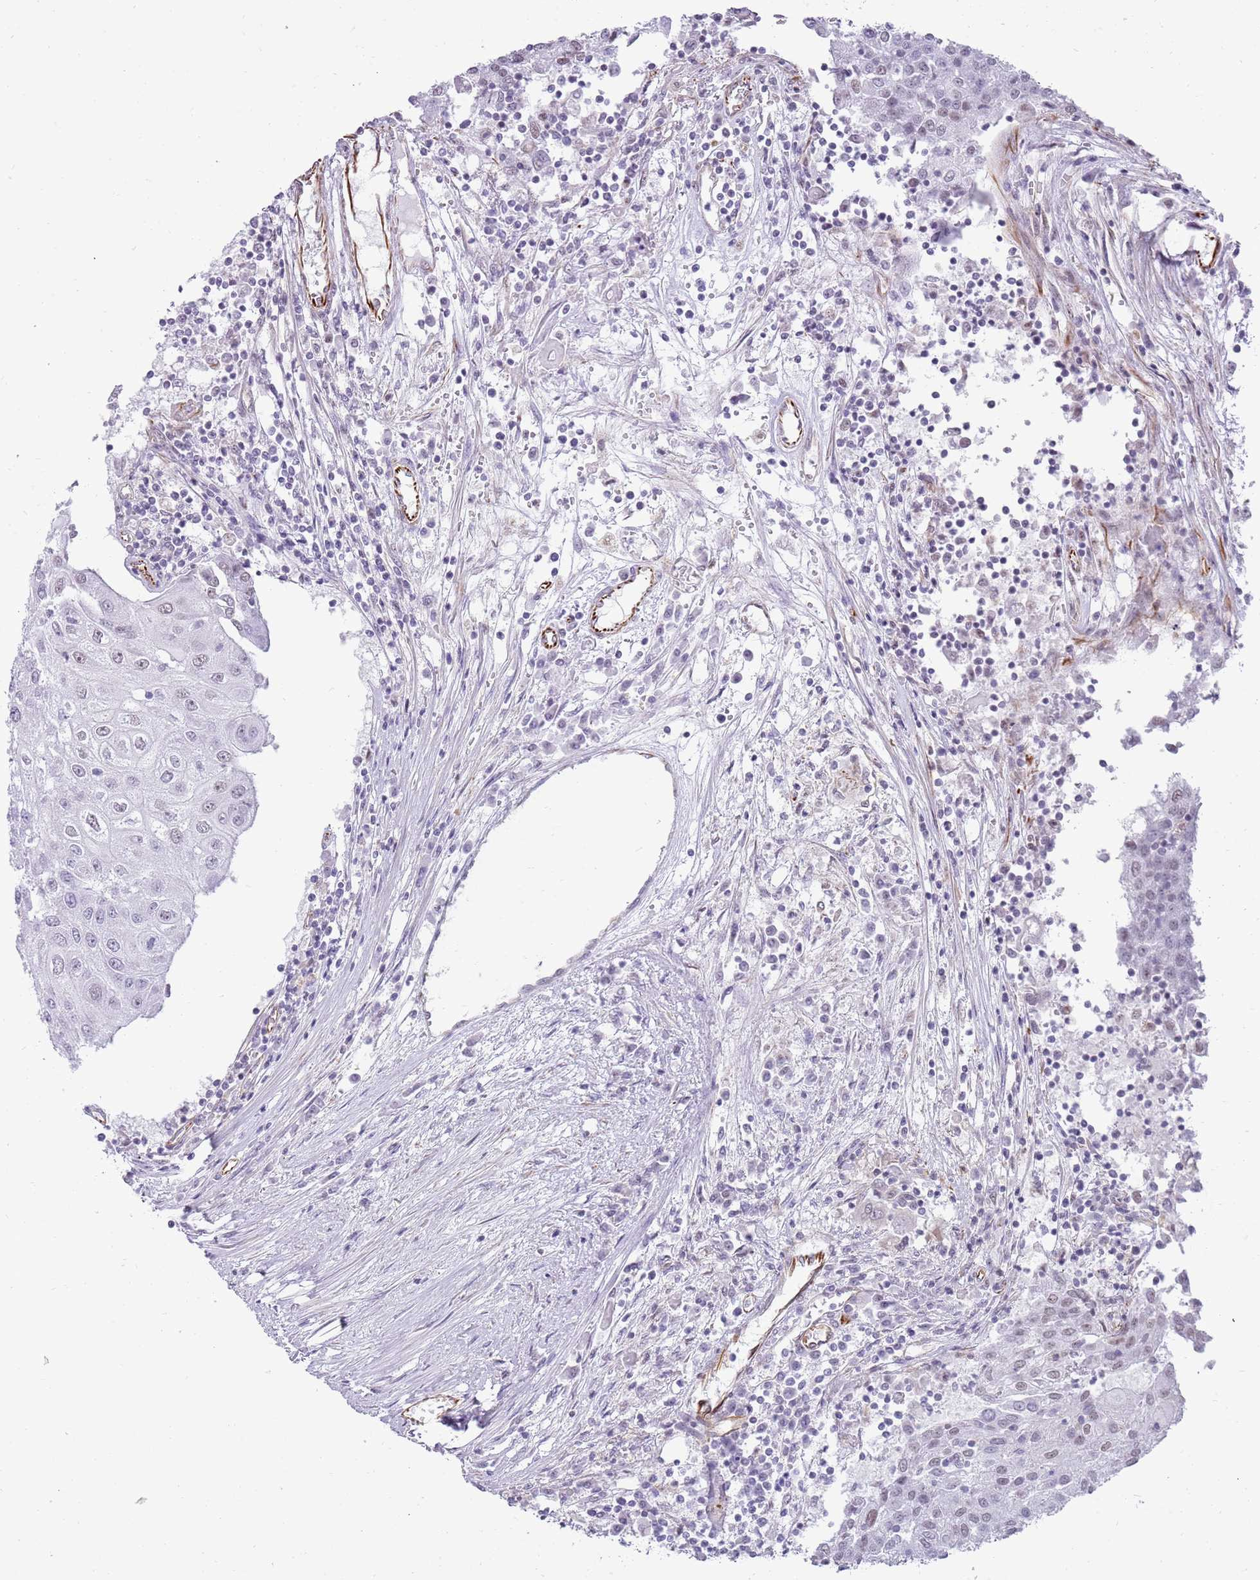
{"staining": {"intensity": "negative", "quantity": "none", "location": "none"}, "tissue": "urothelial cancer", "cell_type": "Tumor cells", "image_type": "cancer", "snomed": [{"axis": "morphology", "description": "Urothelial carcinoma, High grade"}, {"axis": "topography", "description": "Urinary bladder"}], "caption": "An IHC micrograph of urothelial carcinoma (high-grade) is shown. There is no staining in tumor cells of urothelial carcinoma (high-grade). (Stains: DAB (3,3'-diaminobenzidine) immunohistochemistry (IHC) with hematoxylin counter stain, Microscopy: brightfield microscopy at high magnification).", "gene": "NBPF3", "patient": {"sex": "female", "age": 85}}